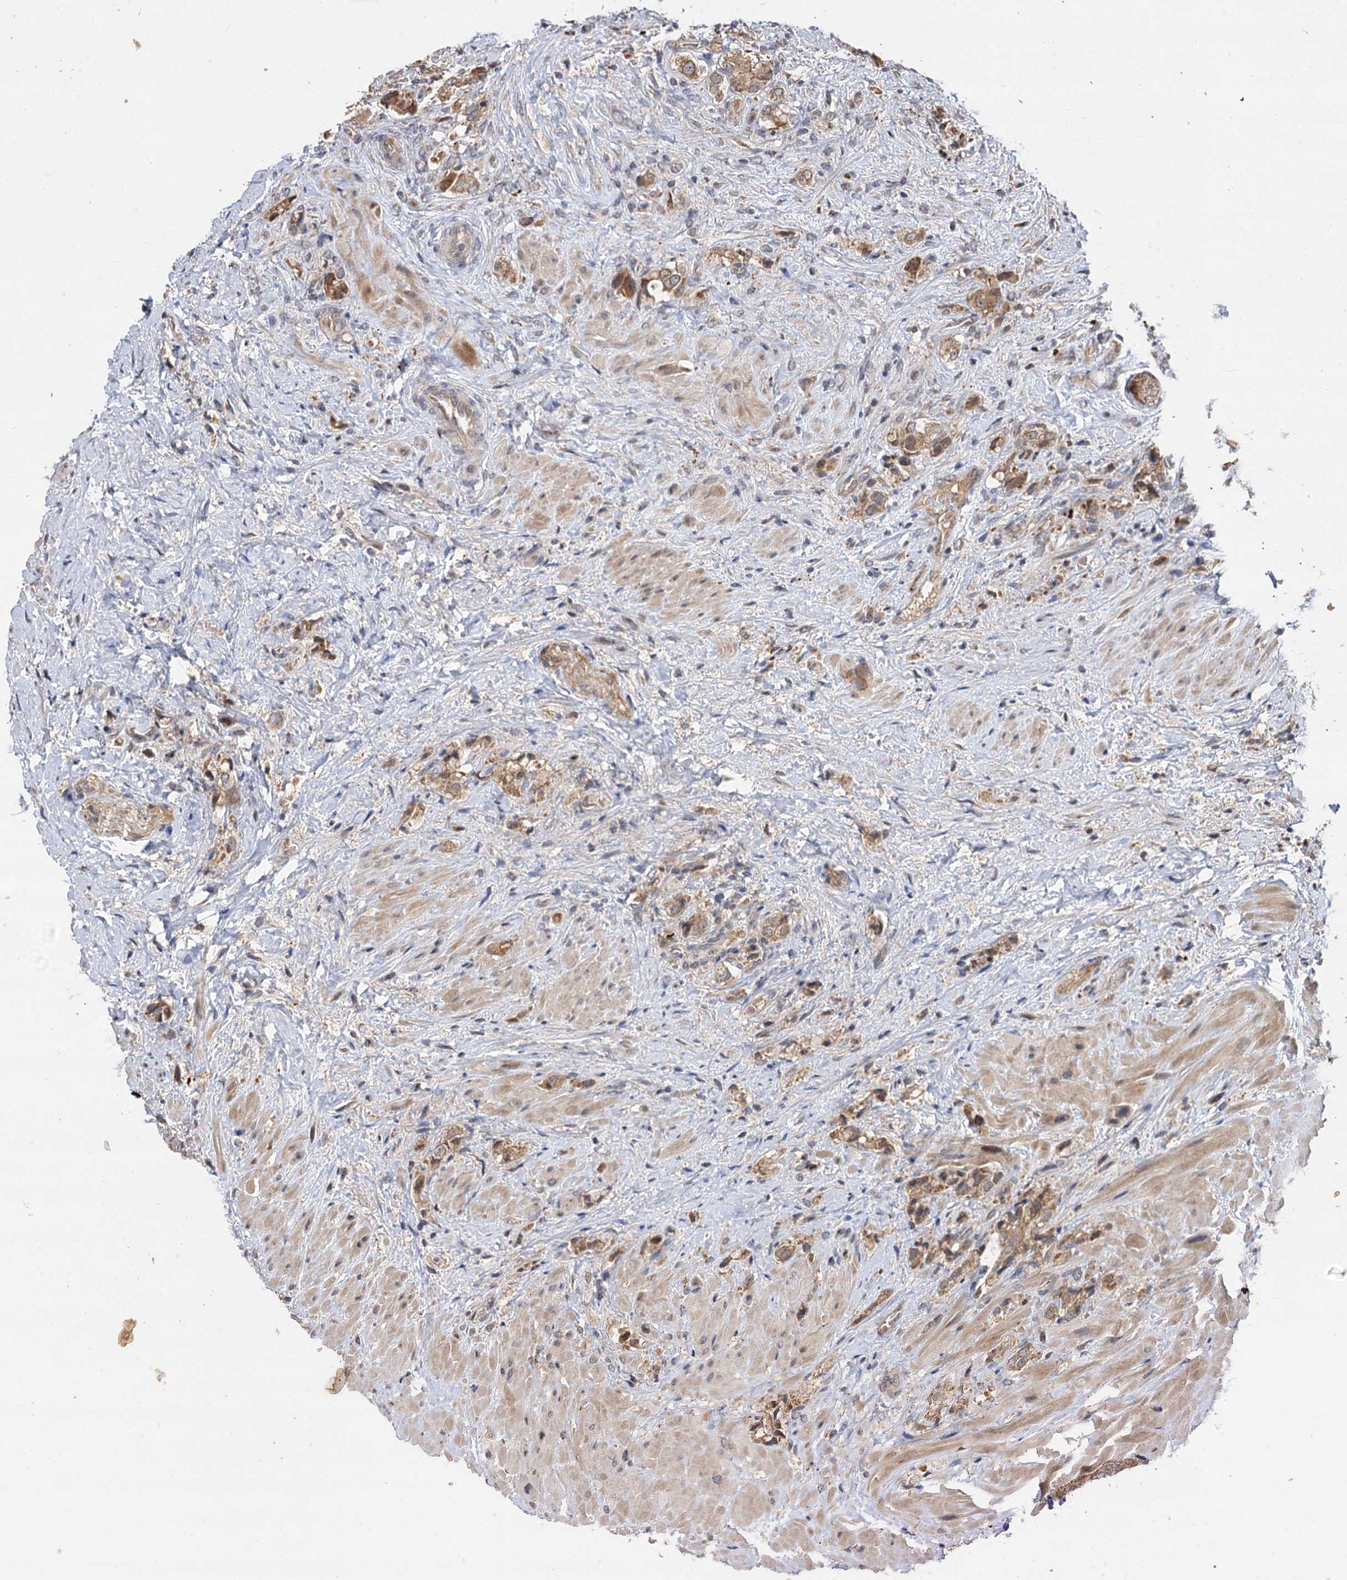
{"staining": {"intensity": "moderate", "quantity": ">75%", "location": "cytoplasmic/membranous"}, "tissue": "prostate cancer", "cell_type": "Tumor cells", "image_type": "cancer", "snomed": [{"axis": "morphology", "description": "Adenocarcinoma, High grade"}, {"axis": "topography", "description": "Prostate"}], "caption": "A high-resolution micrograph shows immunohistochemistry staining of prostate adenocarcinoma (high-grade), which displays moderate cytoplasmic/membranous expression in about >75% of tumor cells.", "gene": "FBXW8", "patient": {"sex": "male", "age": 65}}